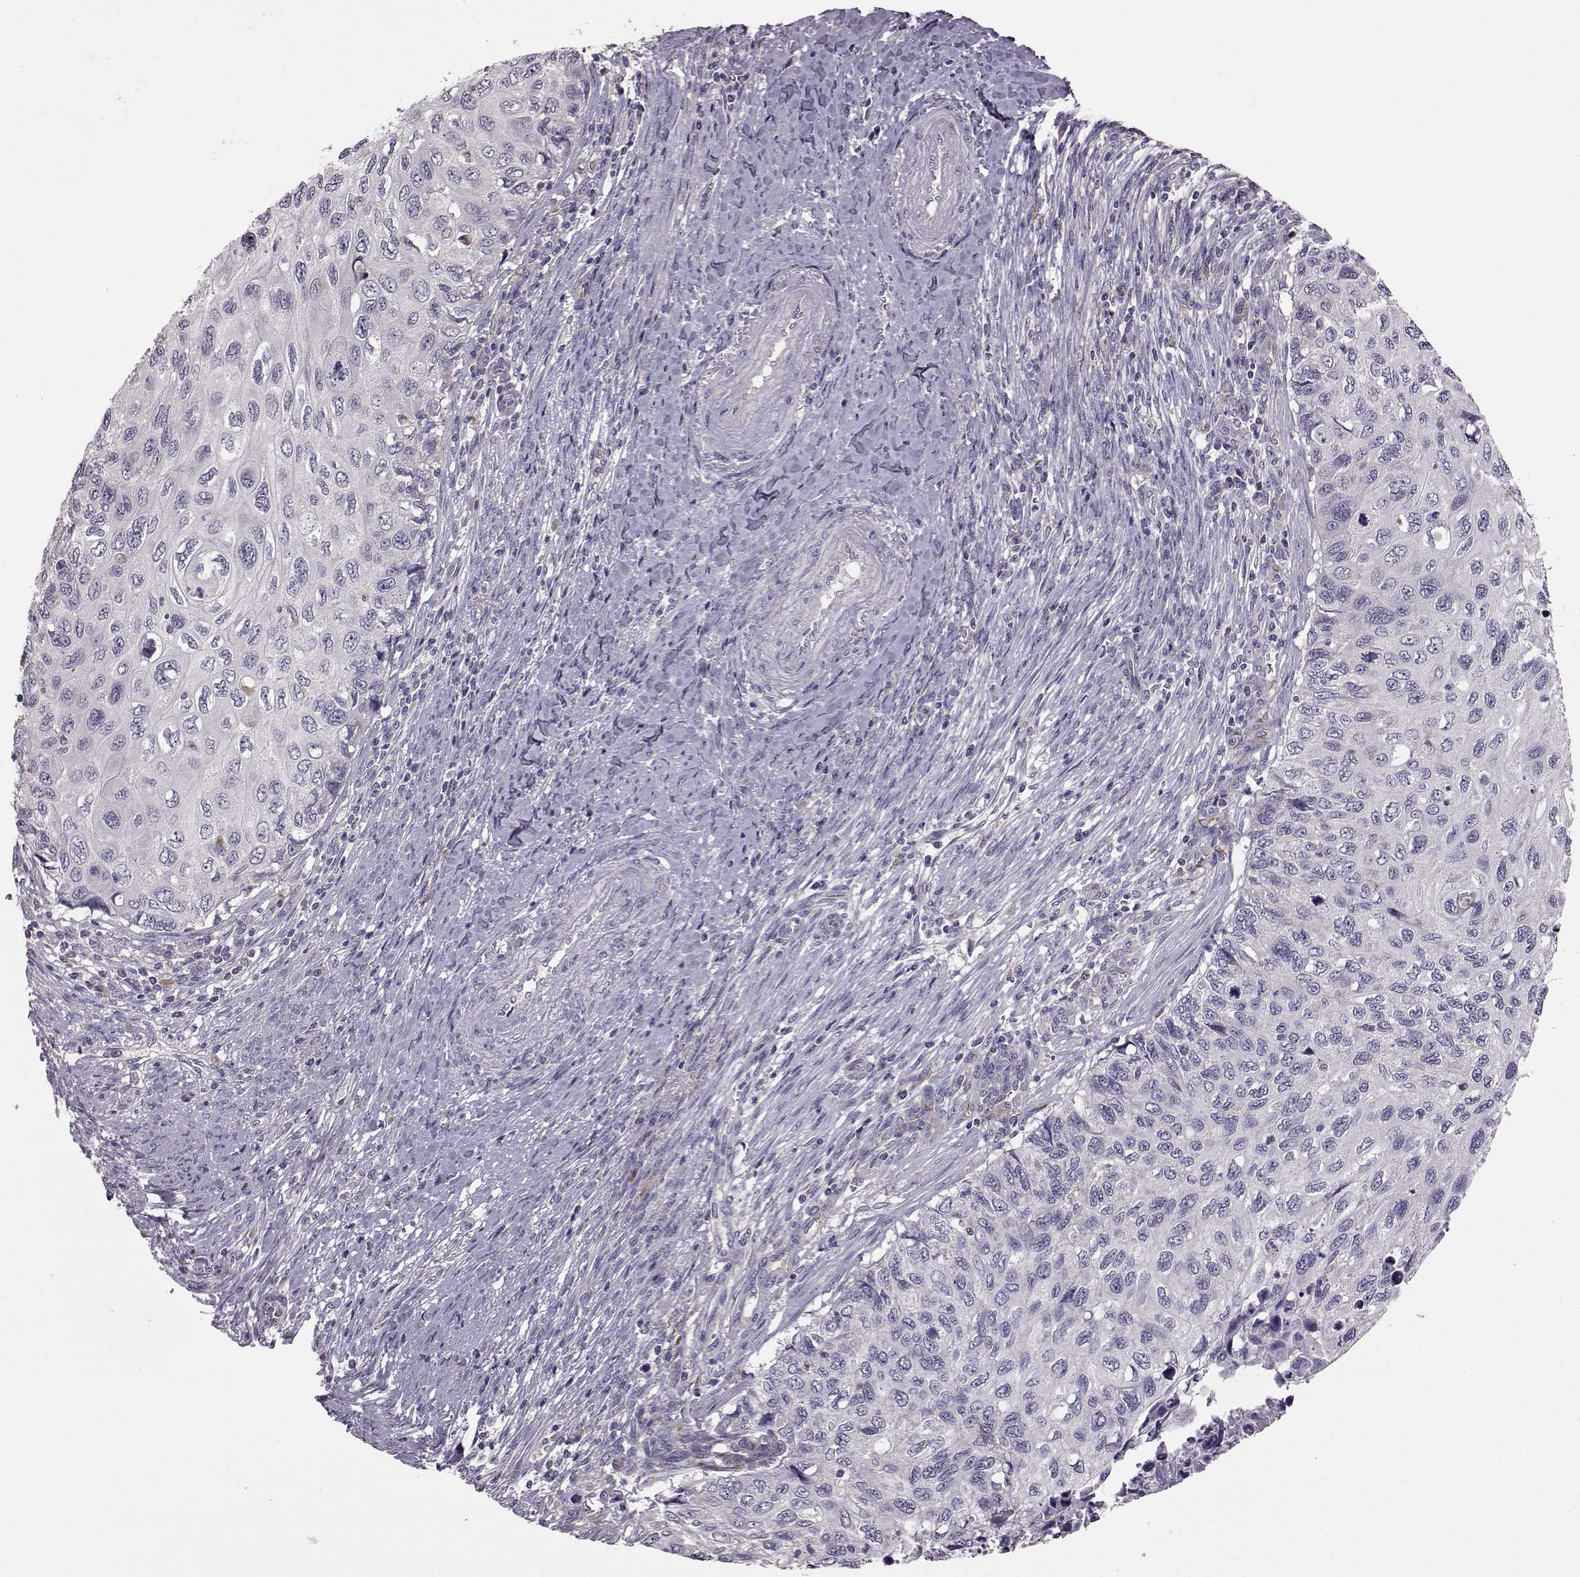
{"staining": {"intensity": "negative", "quantity": "none", "location": "none"}, "tissue": "cervical cancer", "cell_type": "Tumor cells", "image_type": "cancer", "snomed": [{"axis": "morphology", "description": "Squamous cell carcinoma, NOS"}, {"axis": "topography", "description": "Cervix"}], "caption": "This is a photomicrograph of immunohistochemistry staining of cervical cancer, which shows no staining in tumor cells.", "gene": "ADGRG2", "patient": {"sex": "female", "age": 70}}